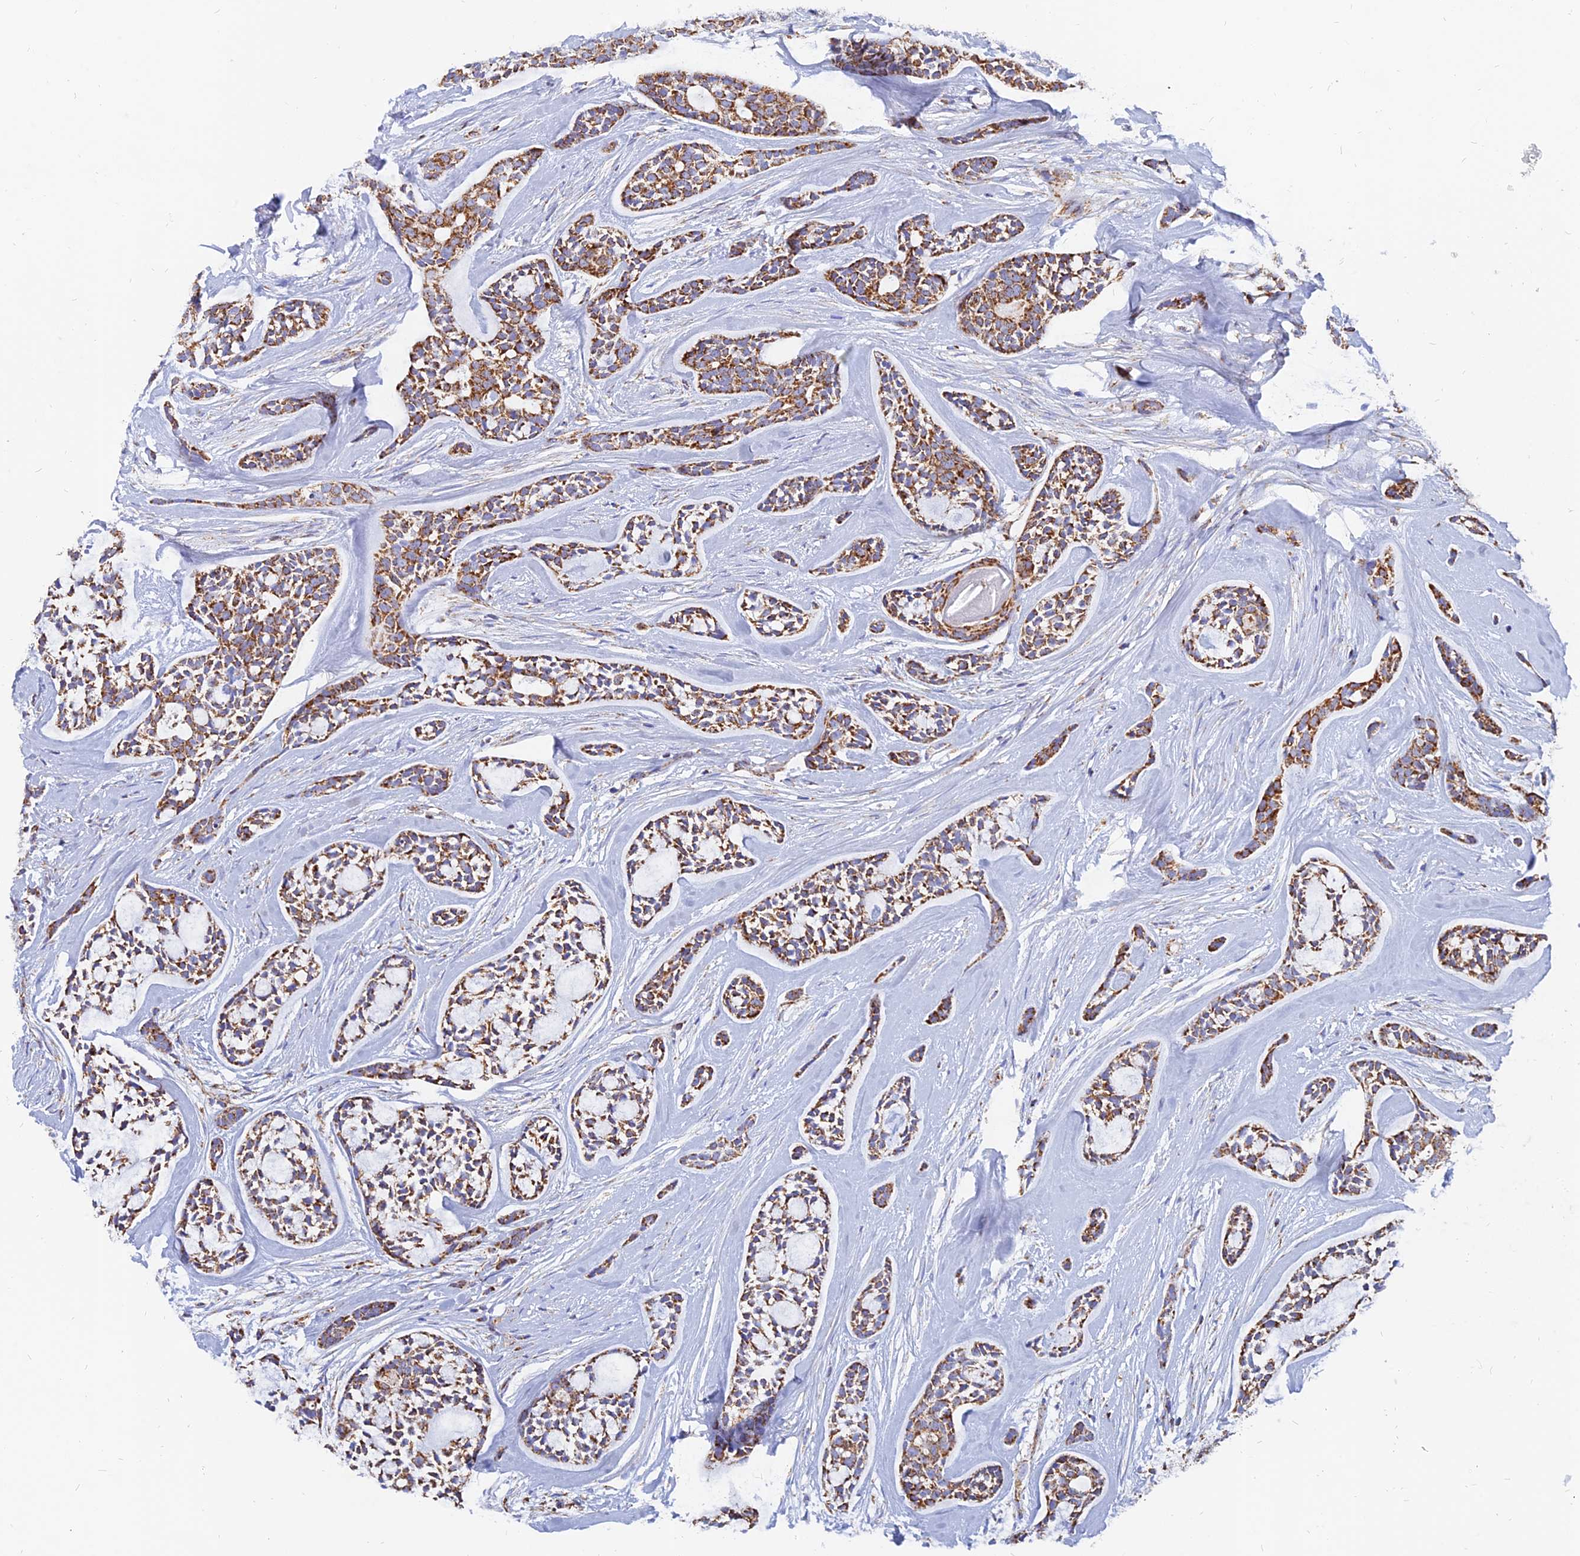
{"staining": {"intensity": "moderate", "quantity": ">75%", "location": "cytoplasmic/membranous"}, "tissue": "head and neck cancer", "cell_type": "Tumor cells", "image_type": "cancer", "snomed": [{"axis": "morphology", "description": "Adenocarcinoma, NOS"}, {"axis": "topography", "description": "Subcutis"}, {"axis": "topography", "description": "Head-Neck"}], "caption": "Protein expression analysis of head and neck adenocarcinoma exhibits moderate cytoplasmic/membranous staining in approximately >75% of tumor cells.", "gene": "NDUFB6", "patient": {"sex": "female", "age": 73}}